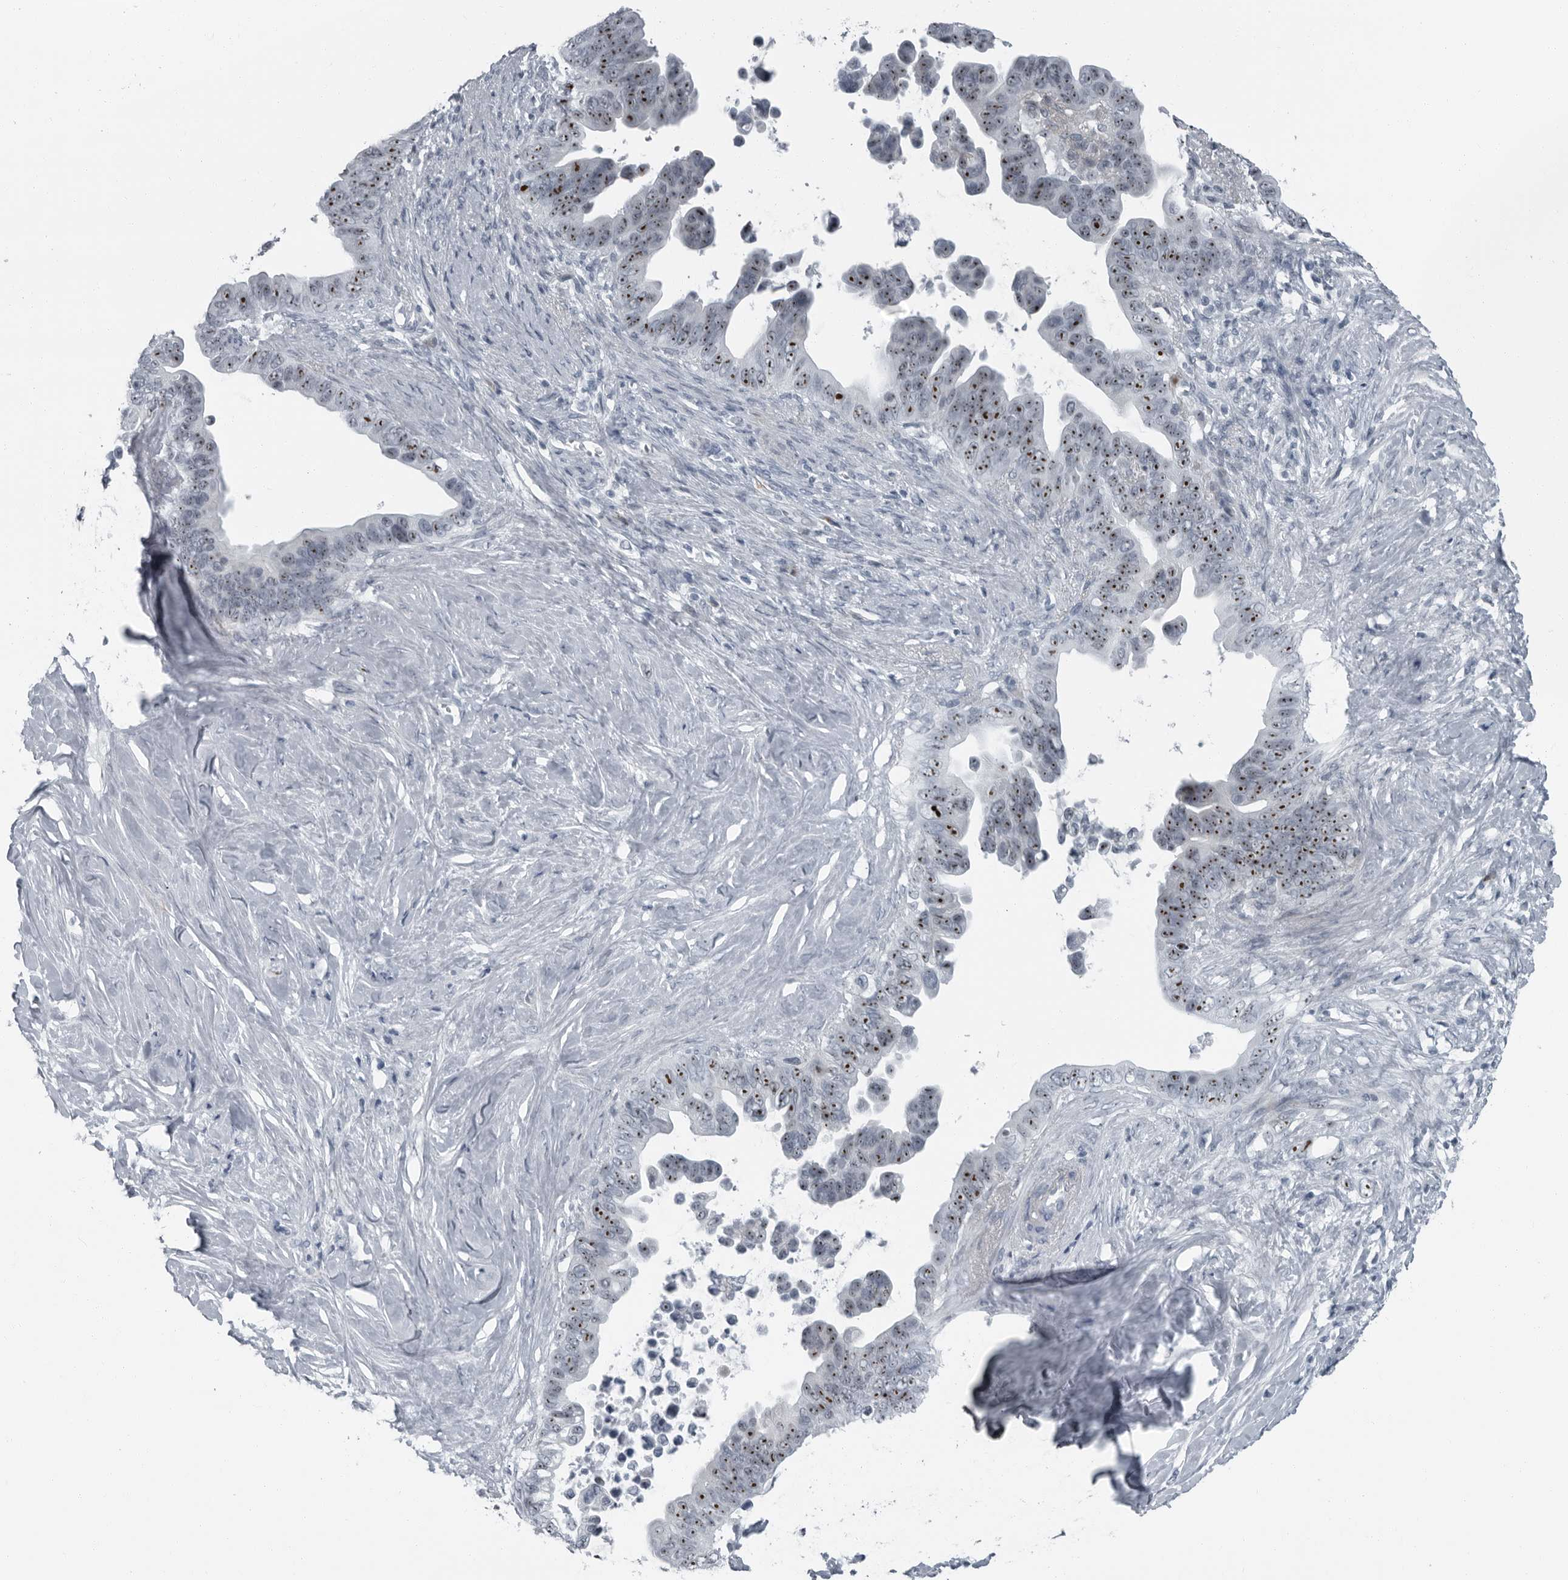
{"staining": {"intensity": "strong", "quantity": ">75%", "location": "nuclear"}, "tissue": "pancreatic cancer", "cell_type": "Tumor cells", "image_type": "cancer", "snomed": [{"axis": "morphology", "description": "Adenocarcinoma, NOS"}, {"axis": "topography", "description": "Pancreas"}], "caption": "Protein expression analysis of human pancreatic adenocarcinoma reveals strong nuclear expression in about >75% of tumor cells.", "gene": "PDCD11", "patient": {"sex": "female", "age": 72}}